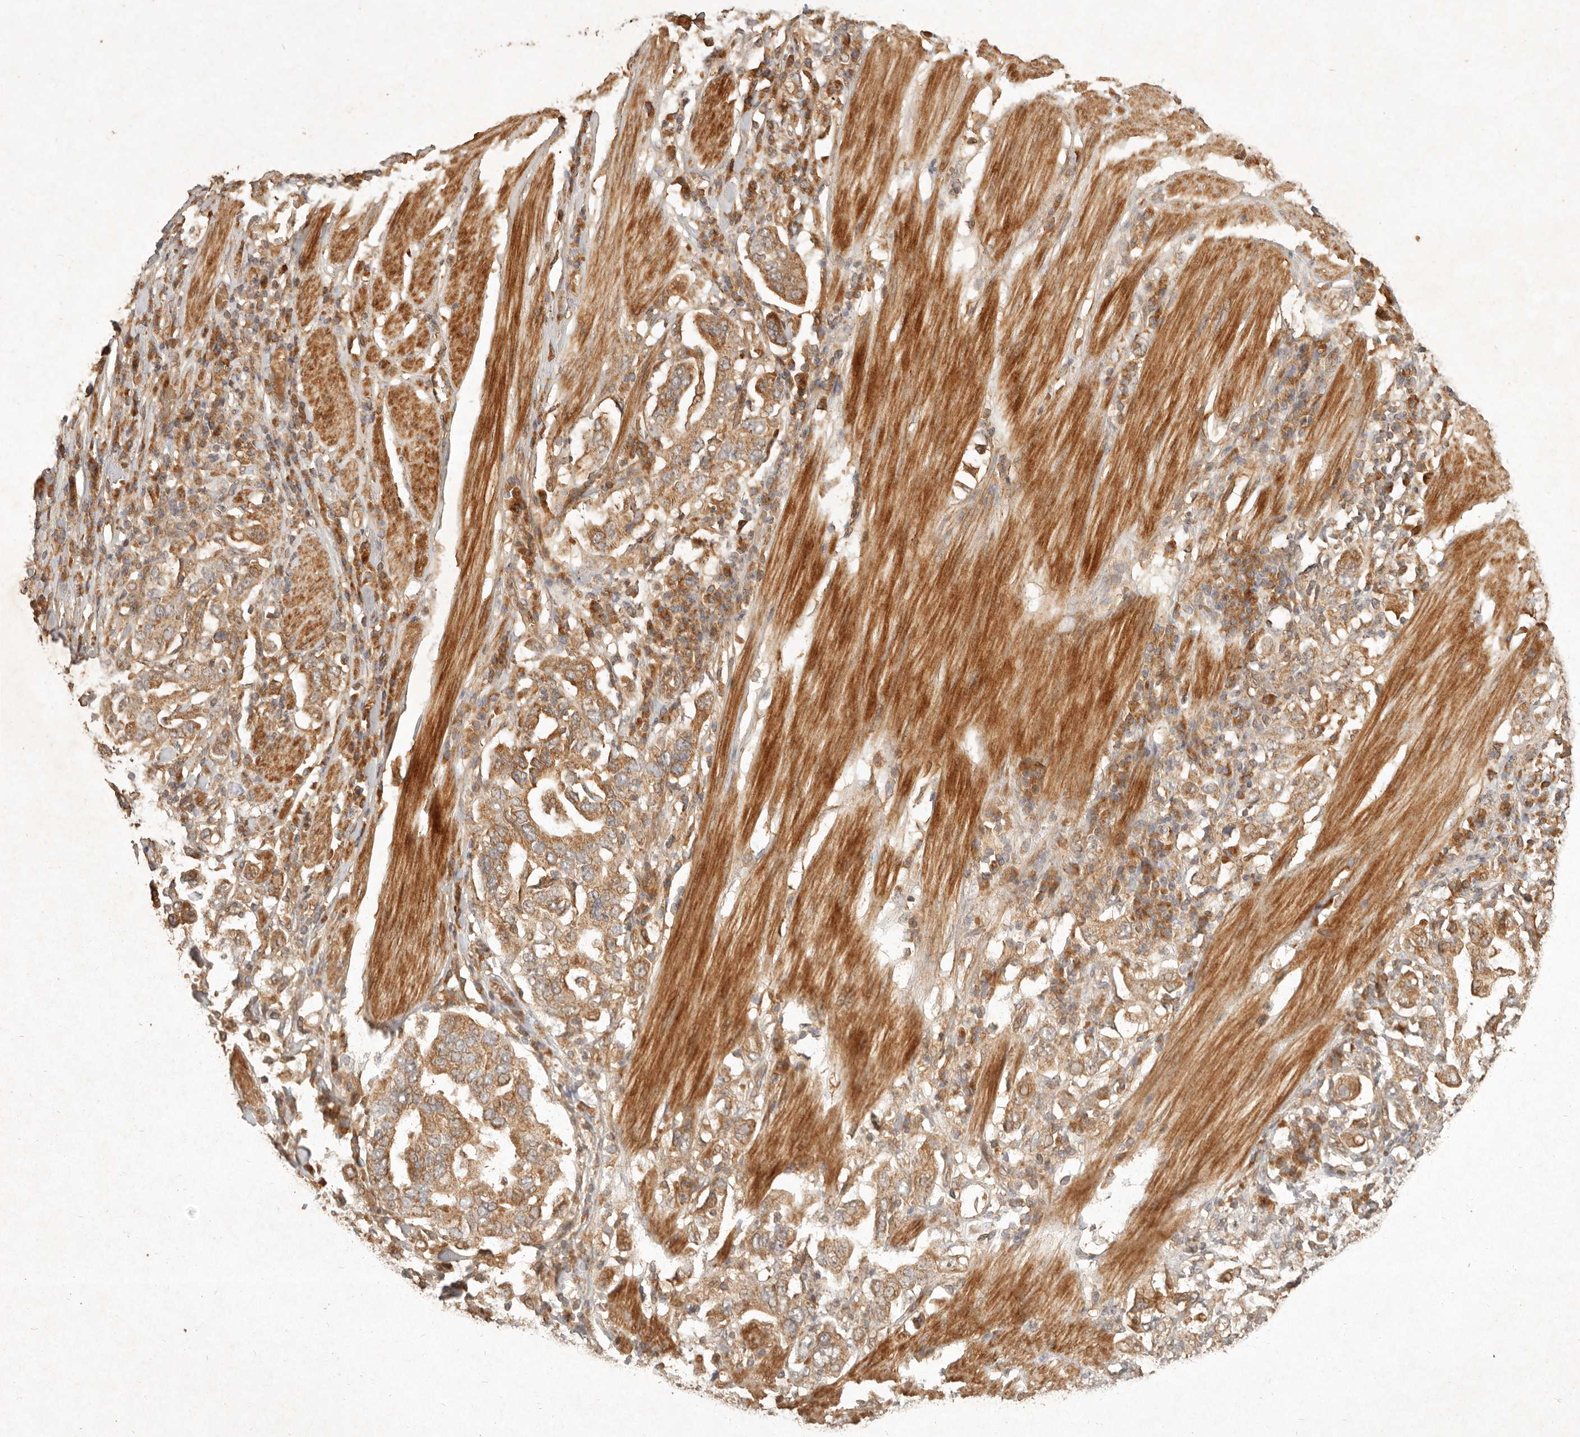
{"staining": {"intensity": "moderate", "quantity": ">75%", "location": "cytoplasmic/membranous"}, "tissue": "stomach cancer", "cell_type": "Tumor cells", "image_type": "cancer", "snomed": [{"axis": "morphology", "description": "Adenocarcinoma, NOS"}, {"axis": "topography", "description": "Stomach, upper"}], "caption": "Stomach cancer stained with a brown dye reveals moderate cytoplasmic/membranous positive positivity in about >75% of tumor cells.", "gene": "CLEC4C", "patient": {"sex": "male", "age": 62}}